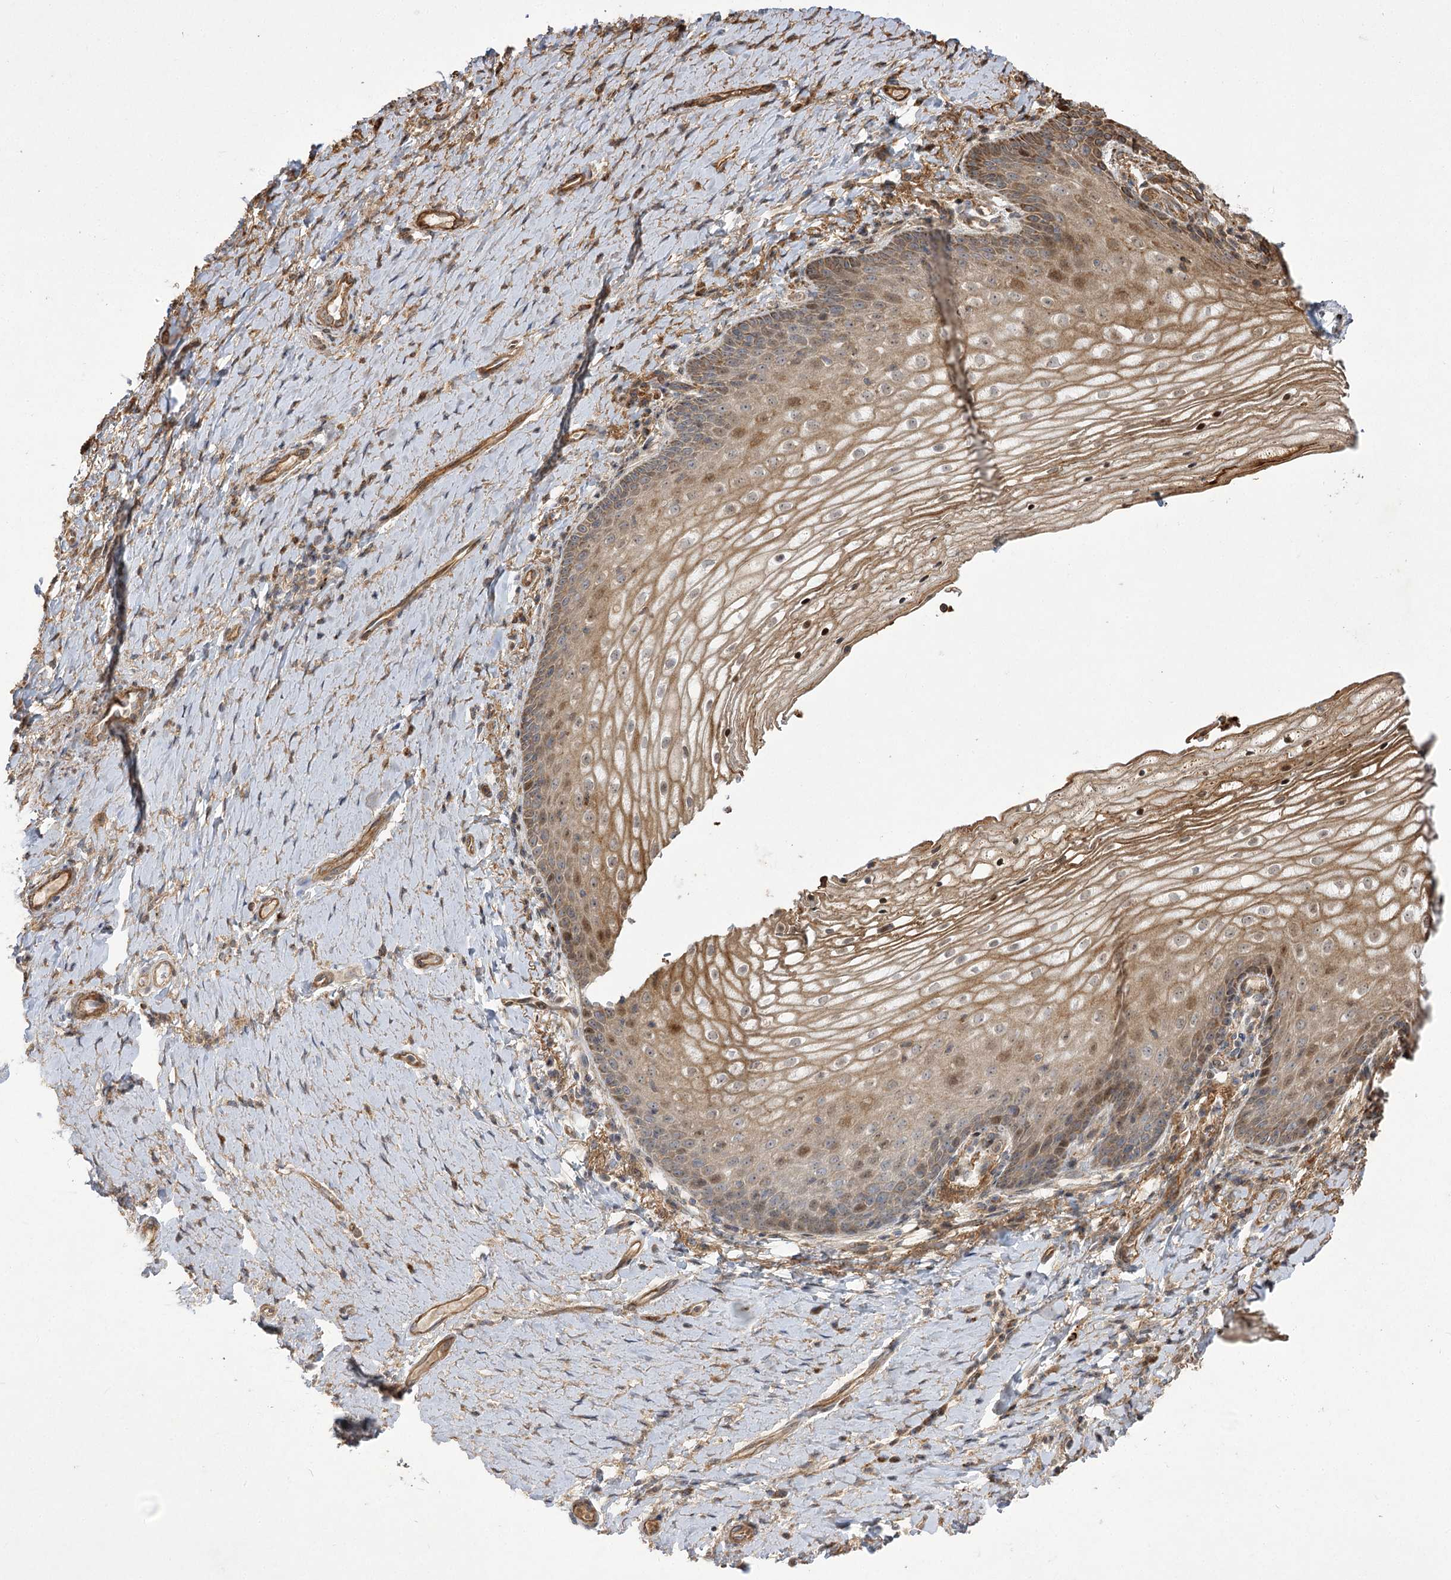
{"staining": {"intensity": "moderate", "quantity": ">75%", "location": "cytoplasmic/membranous,nuclear"}, "tissue": "vagina", "cell_type": "Squamous epithelial cells", "image_type": "normal", "snomed": [{"axis": "morphology", "description": "Normal tissue, NOS"}, {"axis": "topography", "description": "Vagina"}], "caption": "A brown stain highlights moderate cytoplasmic/membranous,nuclear expression of a protein in squamous epithelial cells of benign human vagina. (Brightfield microscopy of DAB IHC at high magnification).", "gene": "RNF24", "patient": {"sex": "female", "age": 60}}